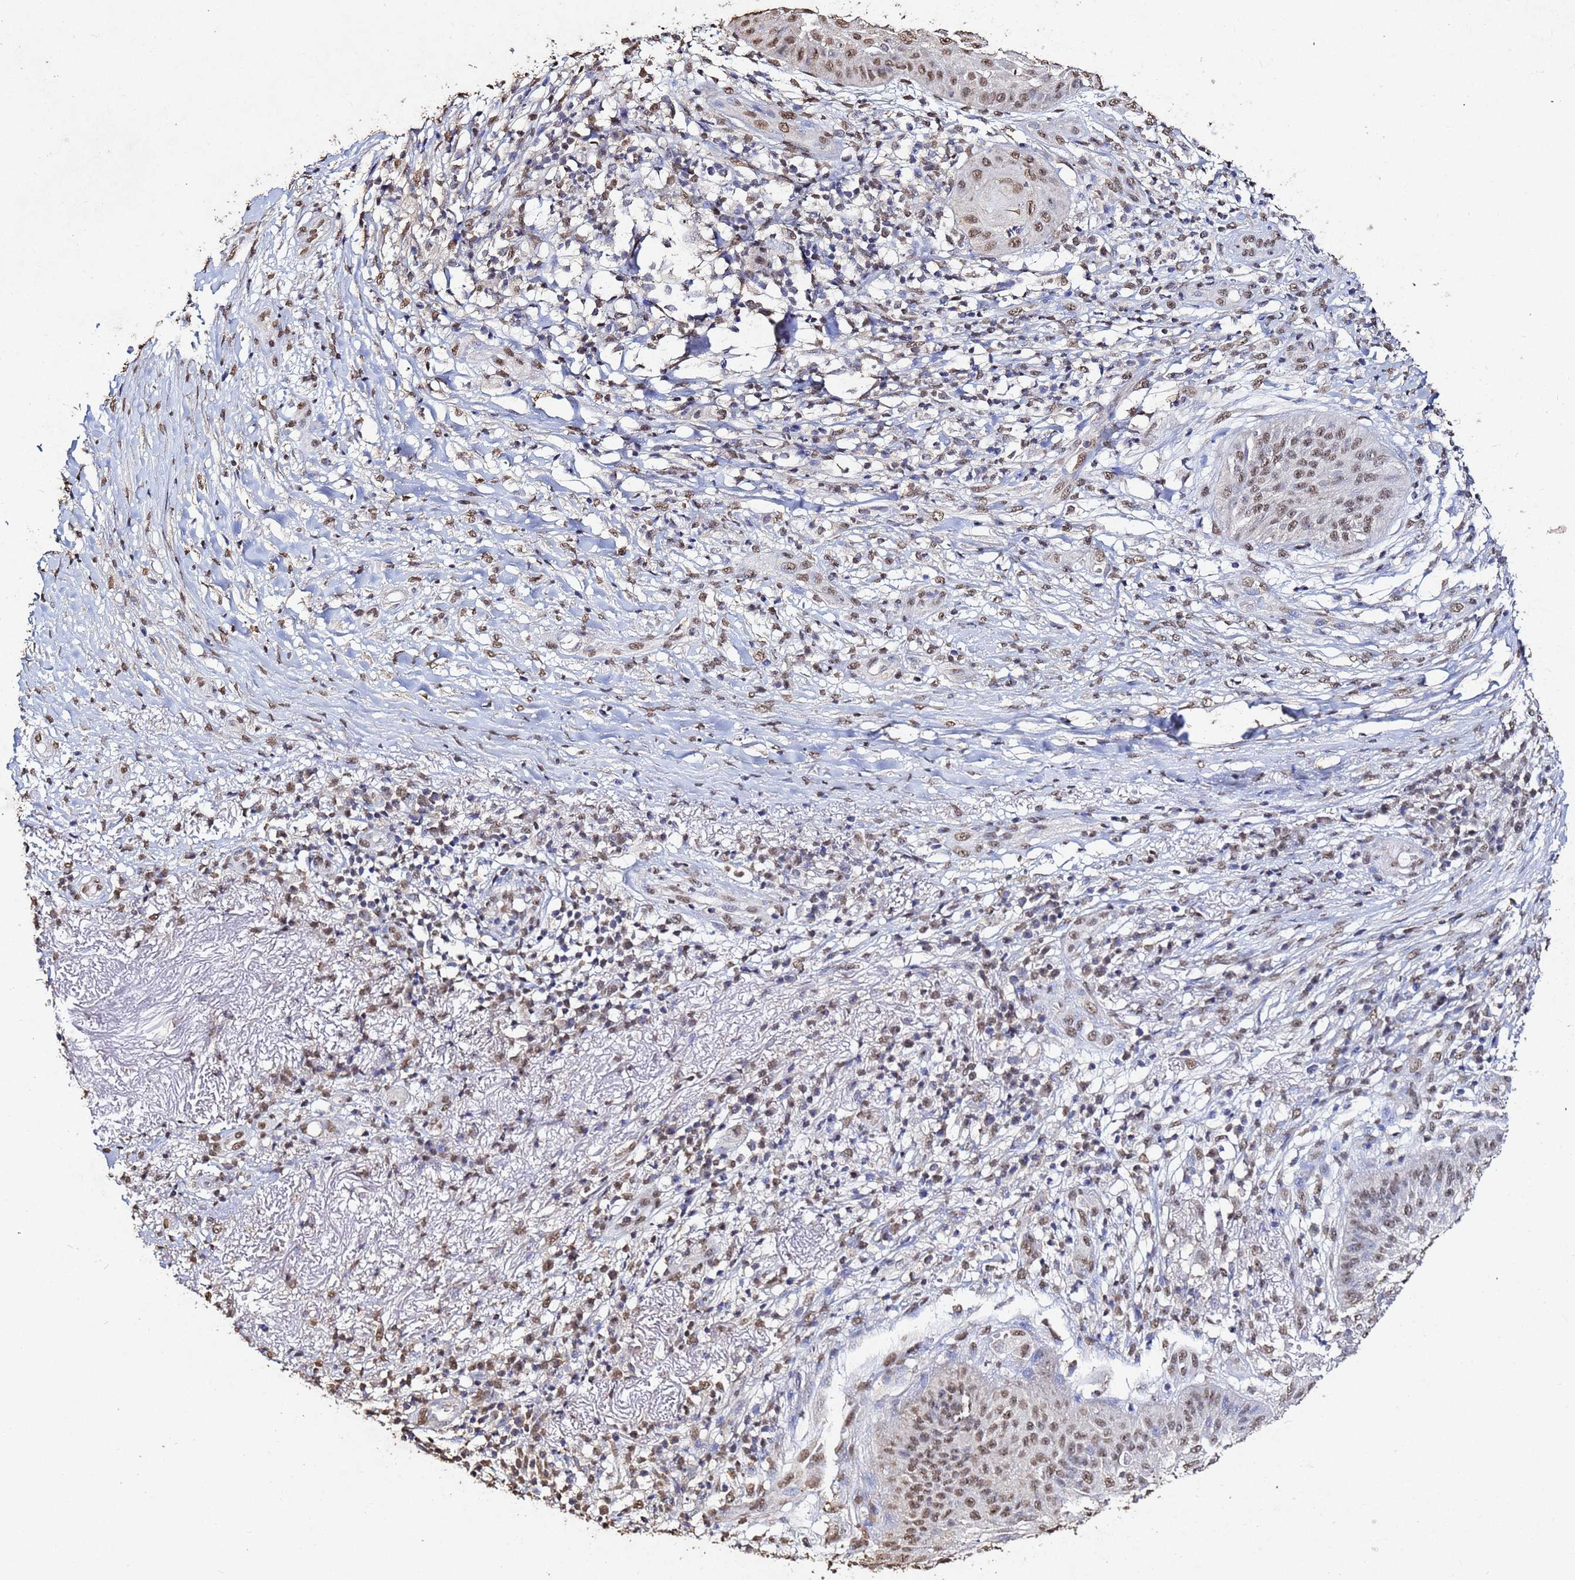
{"staining": {"intensity": "moderate", "quantity": ">75%", "location": "nuclear"}, "tissue": "skin cancer", "cell_type": "Tumor cells", "image_type": "cancer", "snomed": [{"axis": "morphology", "description": "Squamous cell carcinoma, NOS"}, {"axis": "topography", "description": "Skin"}], "caption": "The micrograph exhibits staining of skin cancer, revealing moderate nuclear protein expression (brown color) within tumor cells. (DAB (3,3'-diaminobenzidine) IHC with brightfield microscopy, high magnification).", "gene": "MYOCD", "patient": {"sex": "male", "age": 70}}